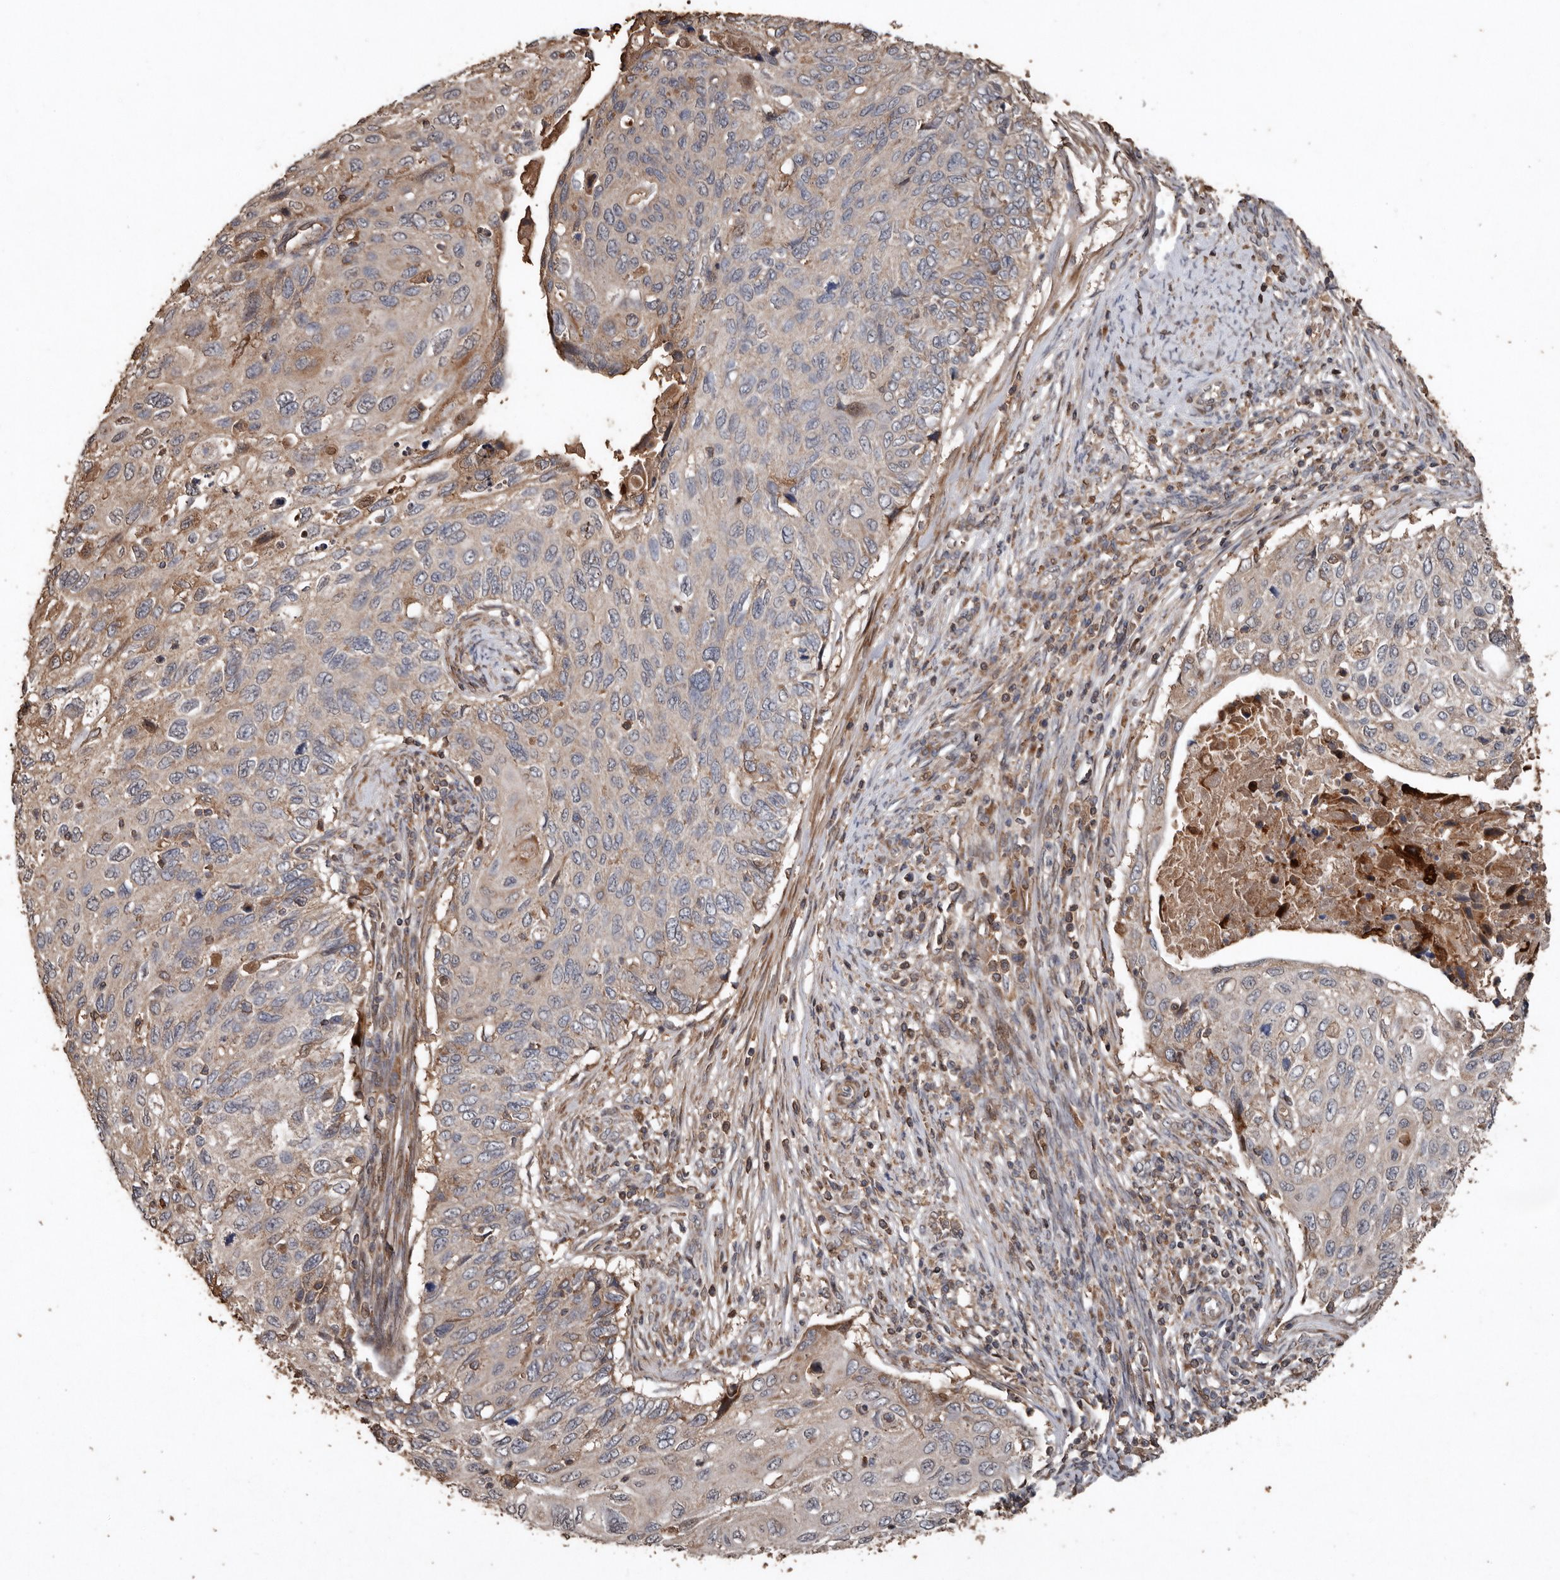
{"staining": {"intensity": "weak", "quantity": "<25%", "location": "cytoplasmic/membranous"}, "tissue": "cervical cancer", "cell_type": "Tumor cells", "image_type": "cancer", "snomed": [{"axis": "morphology", "description": "Squamous cell carcinoma, NOS"}, {"axis": "topography", "description": "Cervix"}], "caption": "This is a image of immunohistochemistry (IHC) staining of cervical cancer (squamous cell carcinoma), which shows no expression in tumor cells.", "gene": "RANBP17", "patient": {"sex": "female", "age": 70}}